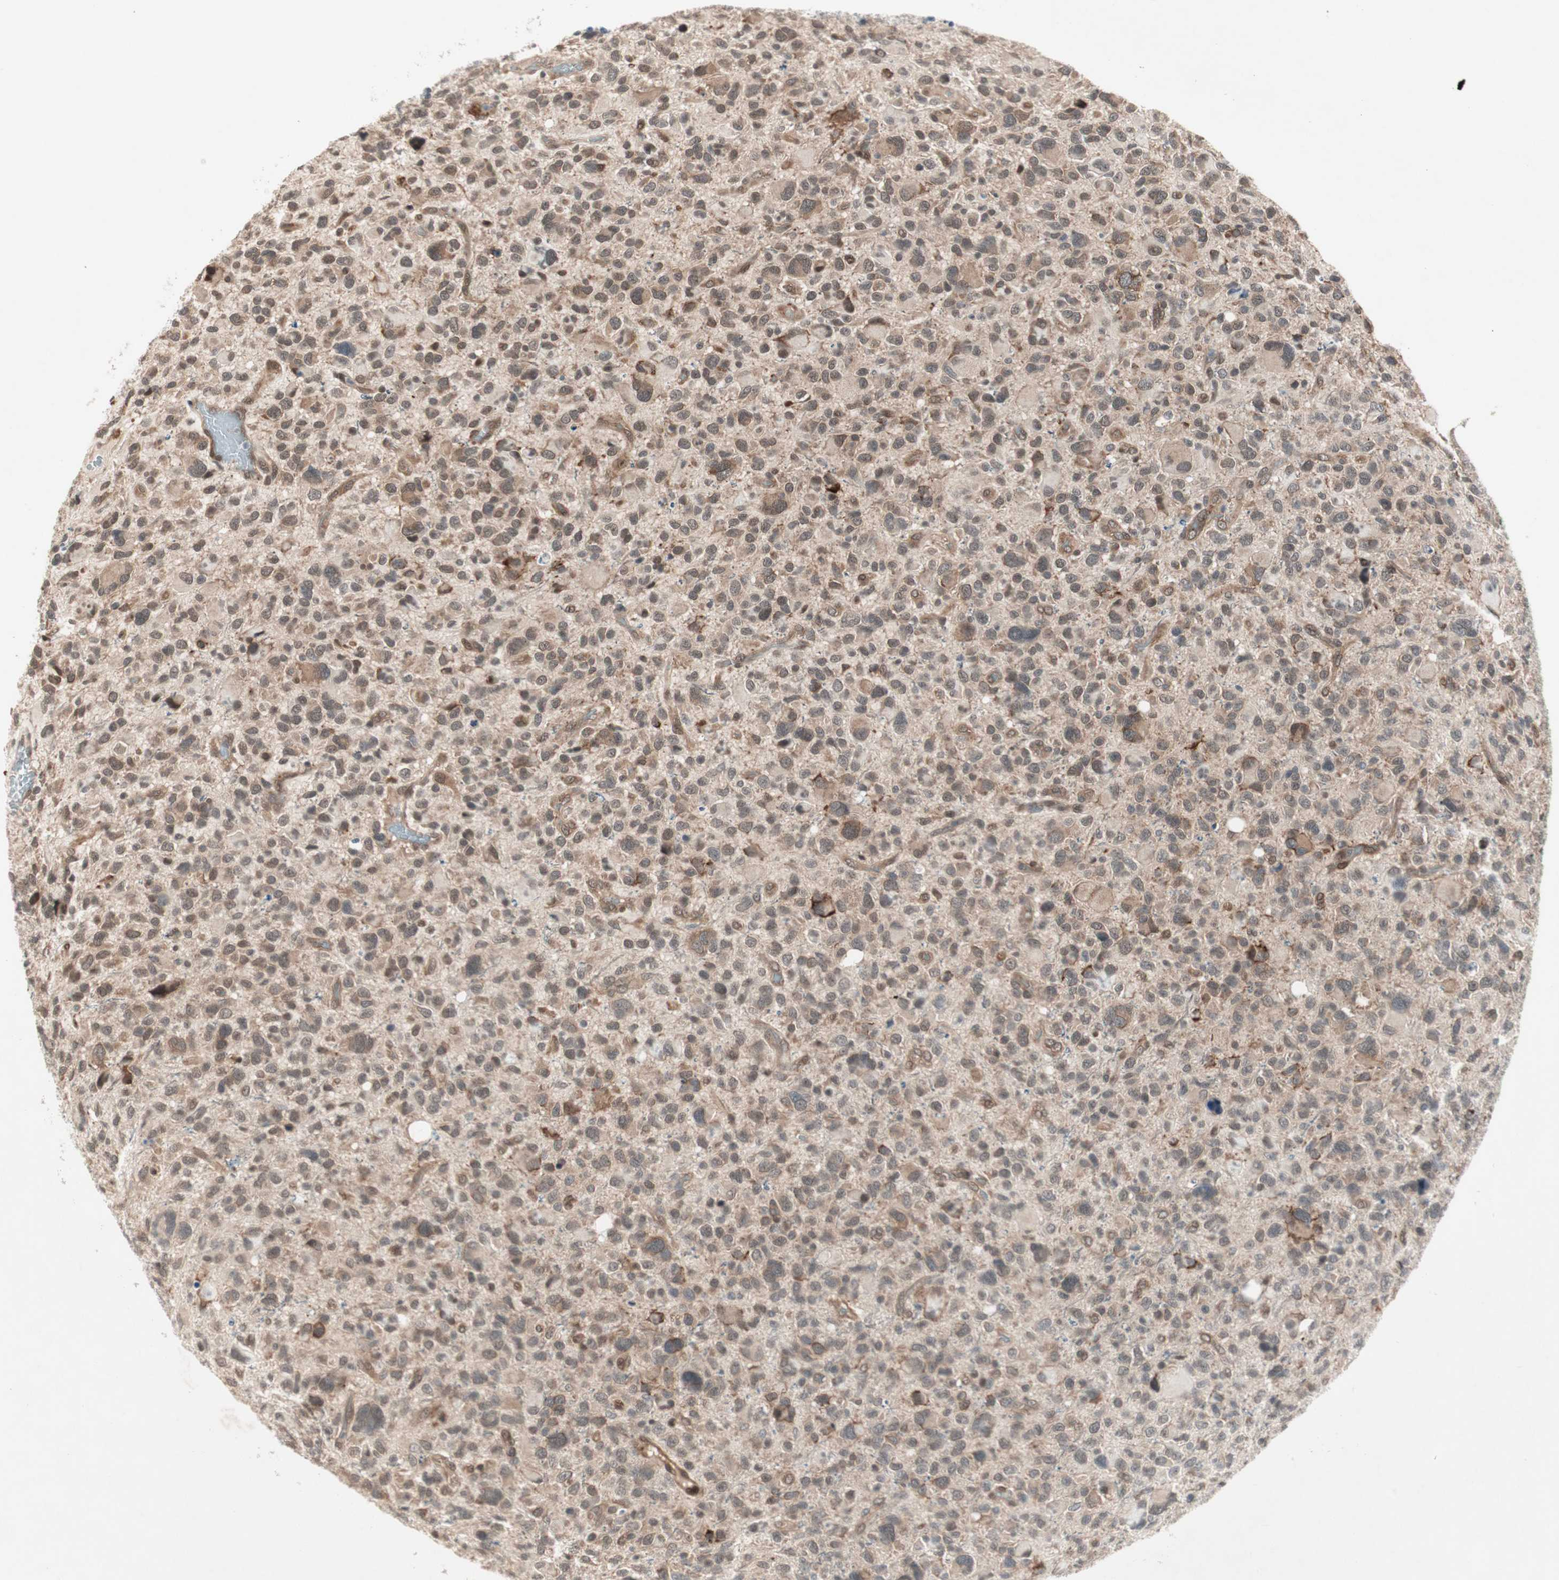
{"staining": {"intensity": "moderate", "quantity": ">75%", "location": "cytoplasmic/membranous"}, "tissue": "glioma", "cell_type": "Tumor cells", "image_type": "cancer", "snomed": [{"axis": "morphology", "description": "Glioma, malignant, High grade"}, {"axis": "topography", "description": "Brain"}], "caption": "High-grade glioma (malignant) stained with DAB (3,3'-diaminobenzidine) IHC reveals medium levels of moderate cytoplasmic/membranous expression in about >75% of tumor cells. (Stains: DAB (3,3'-diaminobenzidine) in brown, nuclei in blue, Microscopy: brightfield microscopy at high magnification).", "gene": "PGBD1", "patient": {"sex": "male", "age": 48}}